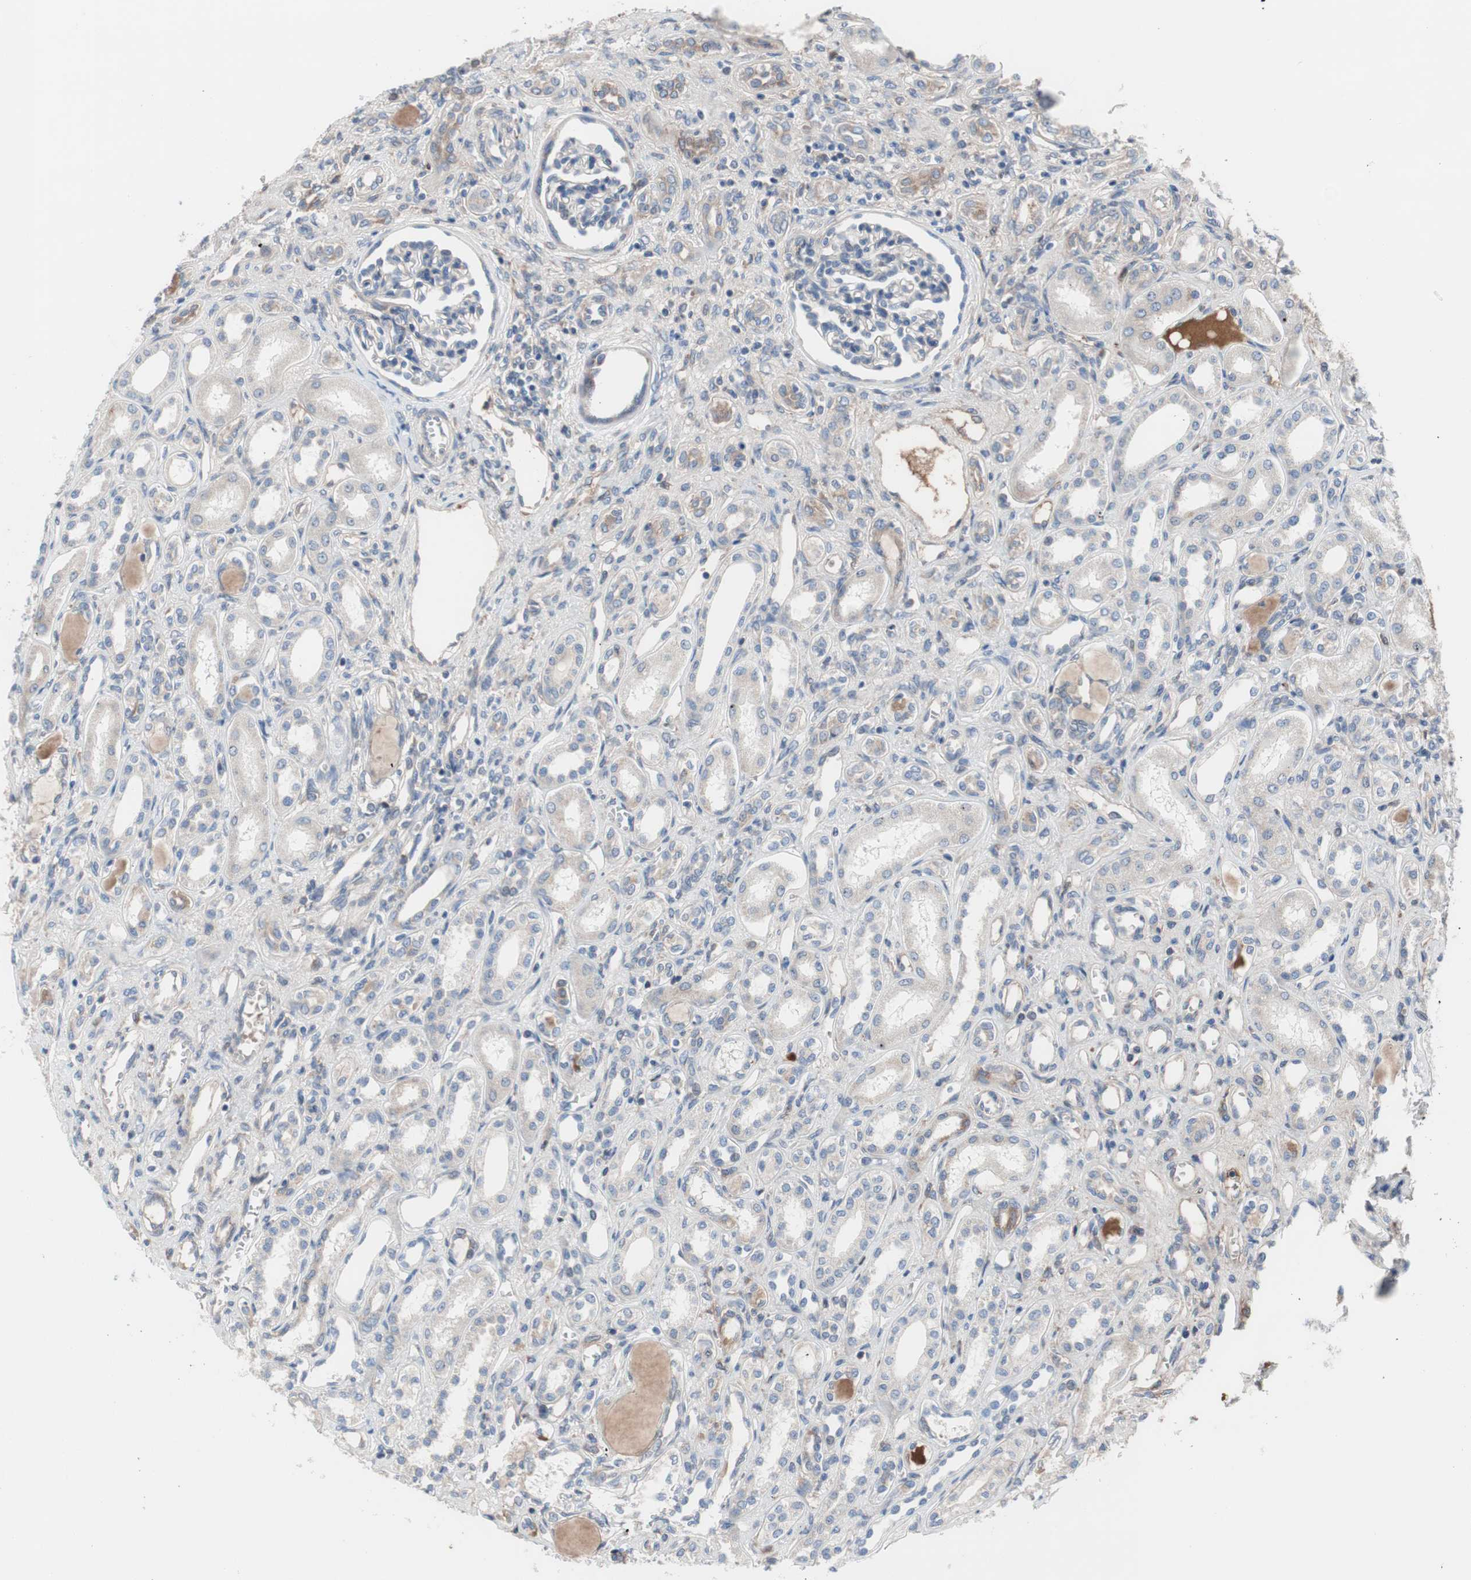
{"staining": {"intensity": "weak", "quantity": ">75%", "location": "cytoplasmic/membranous"}, "tissue": "kidney", "cell_type": "Cells in glomeruli", "image_type": "normal", "snomed": [{"axis": "morphology", "description": "Normal tissue, NOS"}, {"axis": "topography", "description": "Kidney"}], "caption": "Protein staining displays weak cytoplasmic/membranous positivity in about >75% of cells in glomeruli in normal kidney. The staining was performed using DAB to visualize the protein expression in brown, while the nuclei were stained in blue with hematoxylin (Magnification: 20x).", "gene": "KANSL1", "patient": {"sex": "male", "age": 7}}